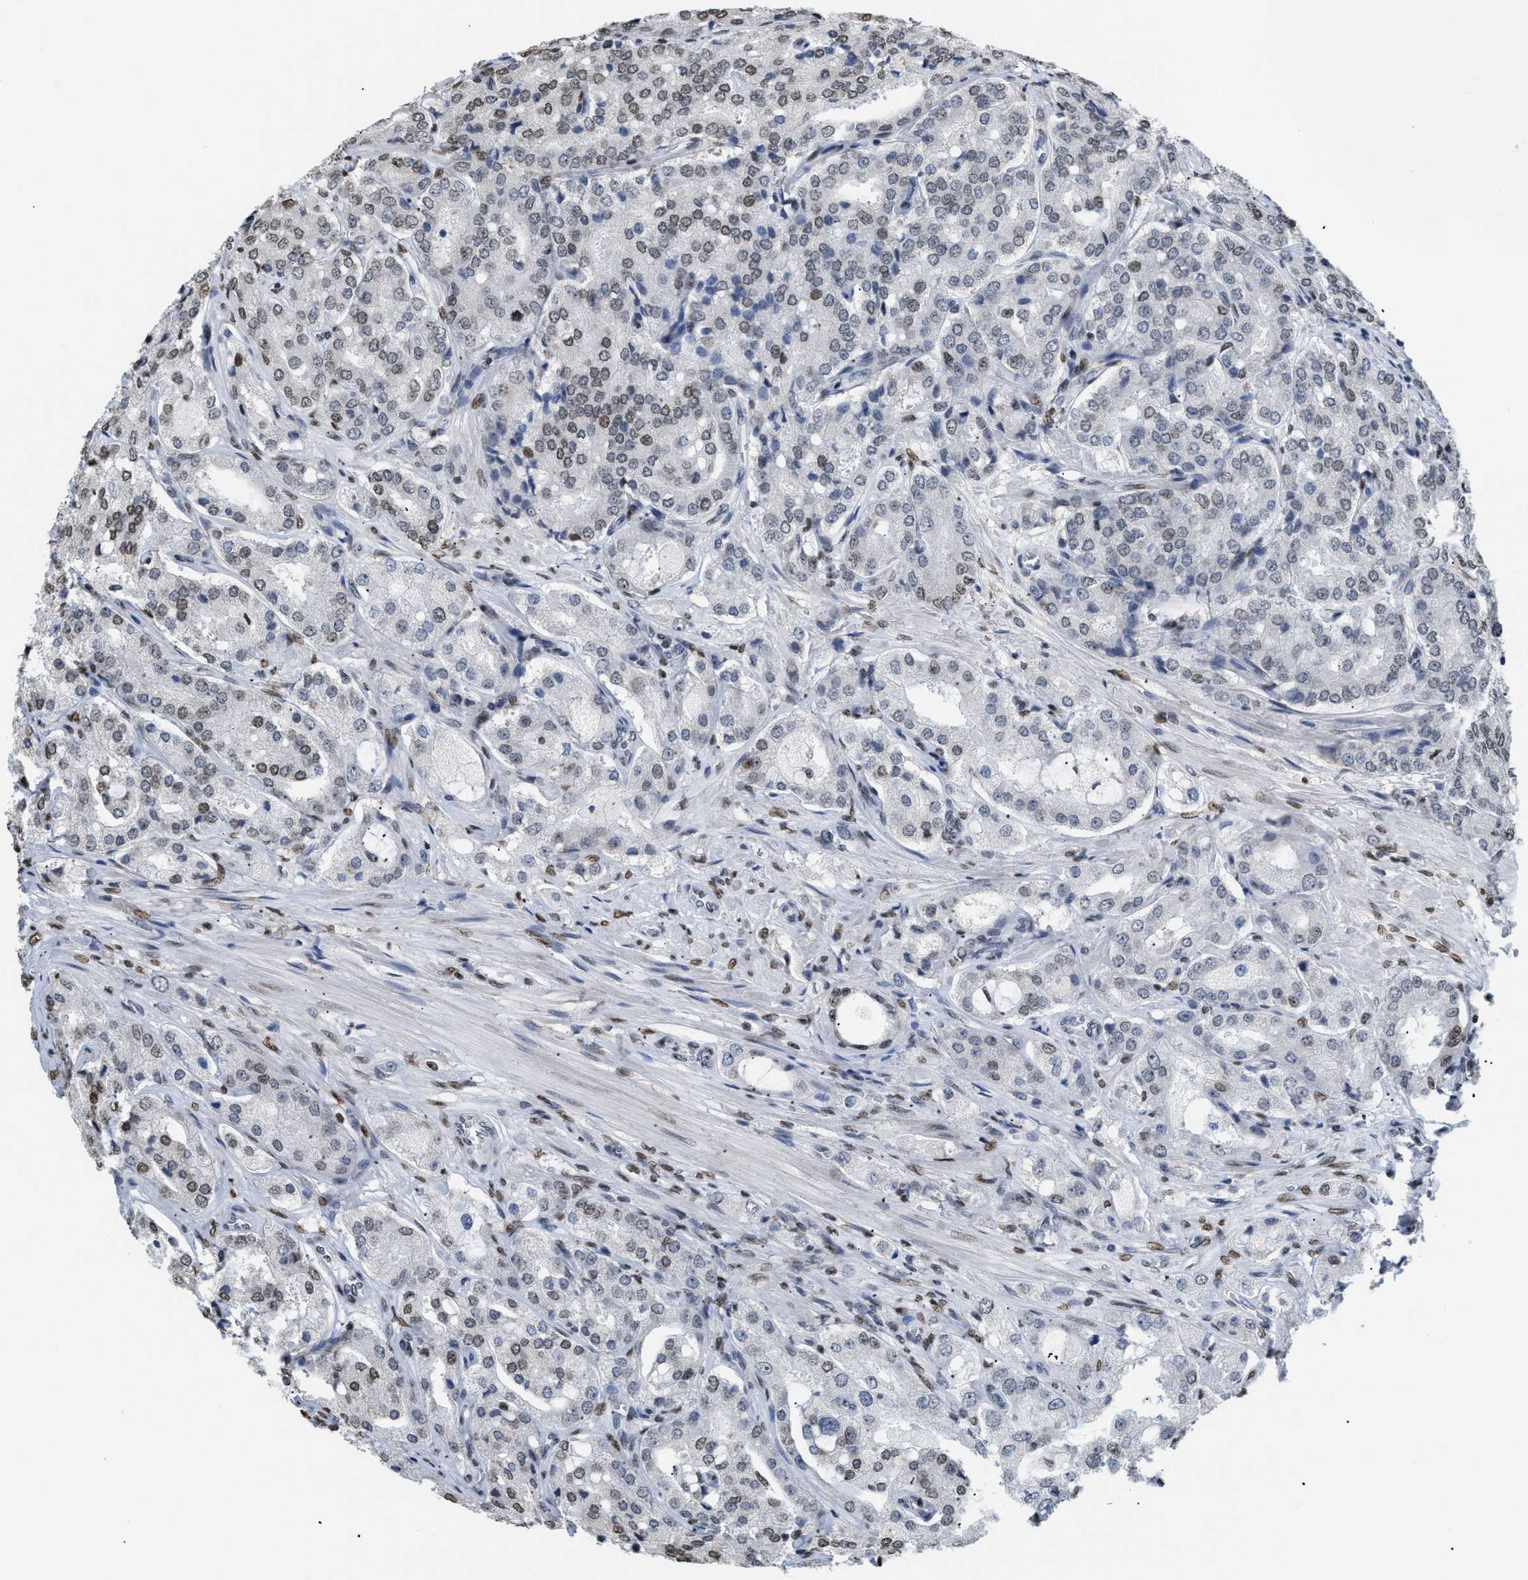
{"staining": {"intensity": "weak", "quantity": ">75%", "location": "nuclear"}, "tissue": "prostate cancer", "cell_type": "Tumor cells", "image_type": "cancer", "snomed": [{"axis": "morphology", "description": "Adenocarcinoma, High grade"}, {"axis": "topography", "description": "Prostate"}], "caption": "Protein staining of prostate cancer tissue shows weak nuclear expression in approximately >75% of tumor cells. Nuclei are stained in blue.", "gene": "HMGN2", "patient": {"sex": "male", "age": 65}}